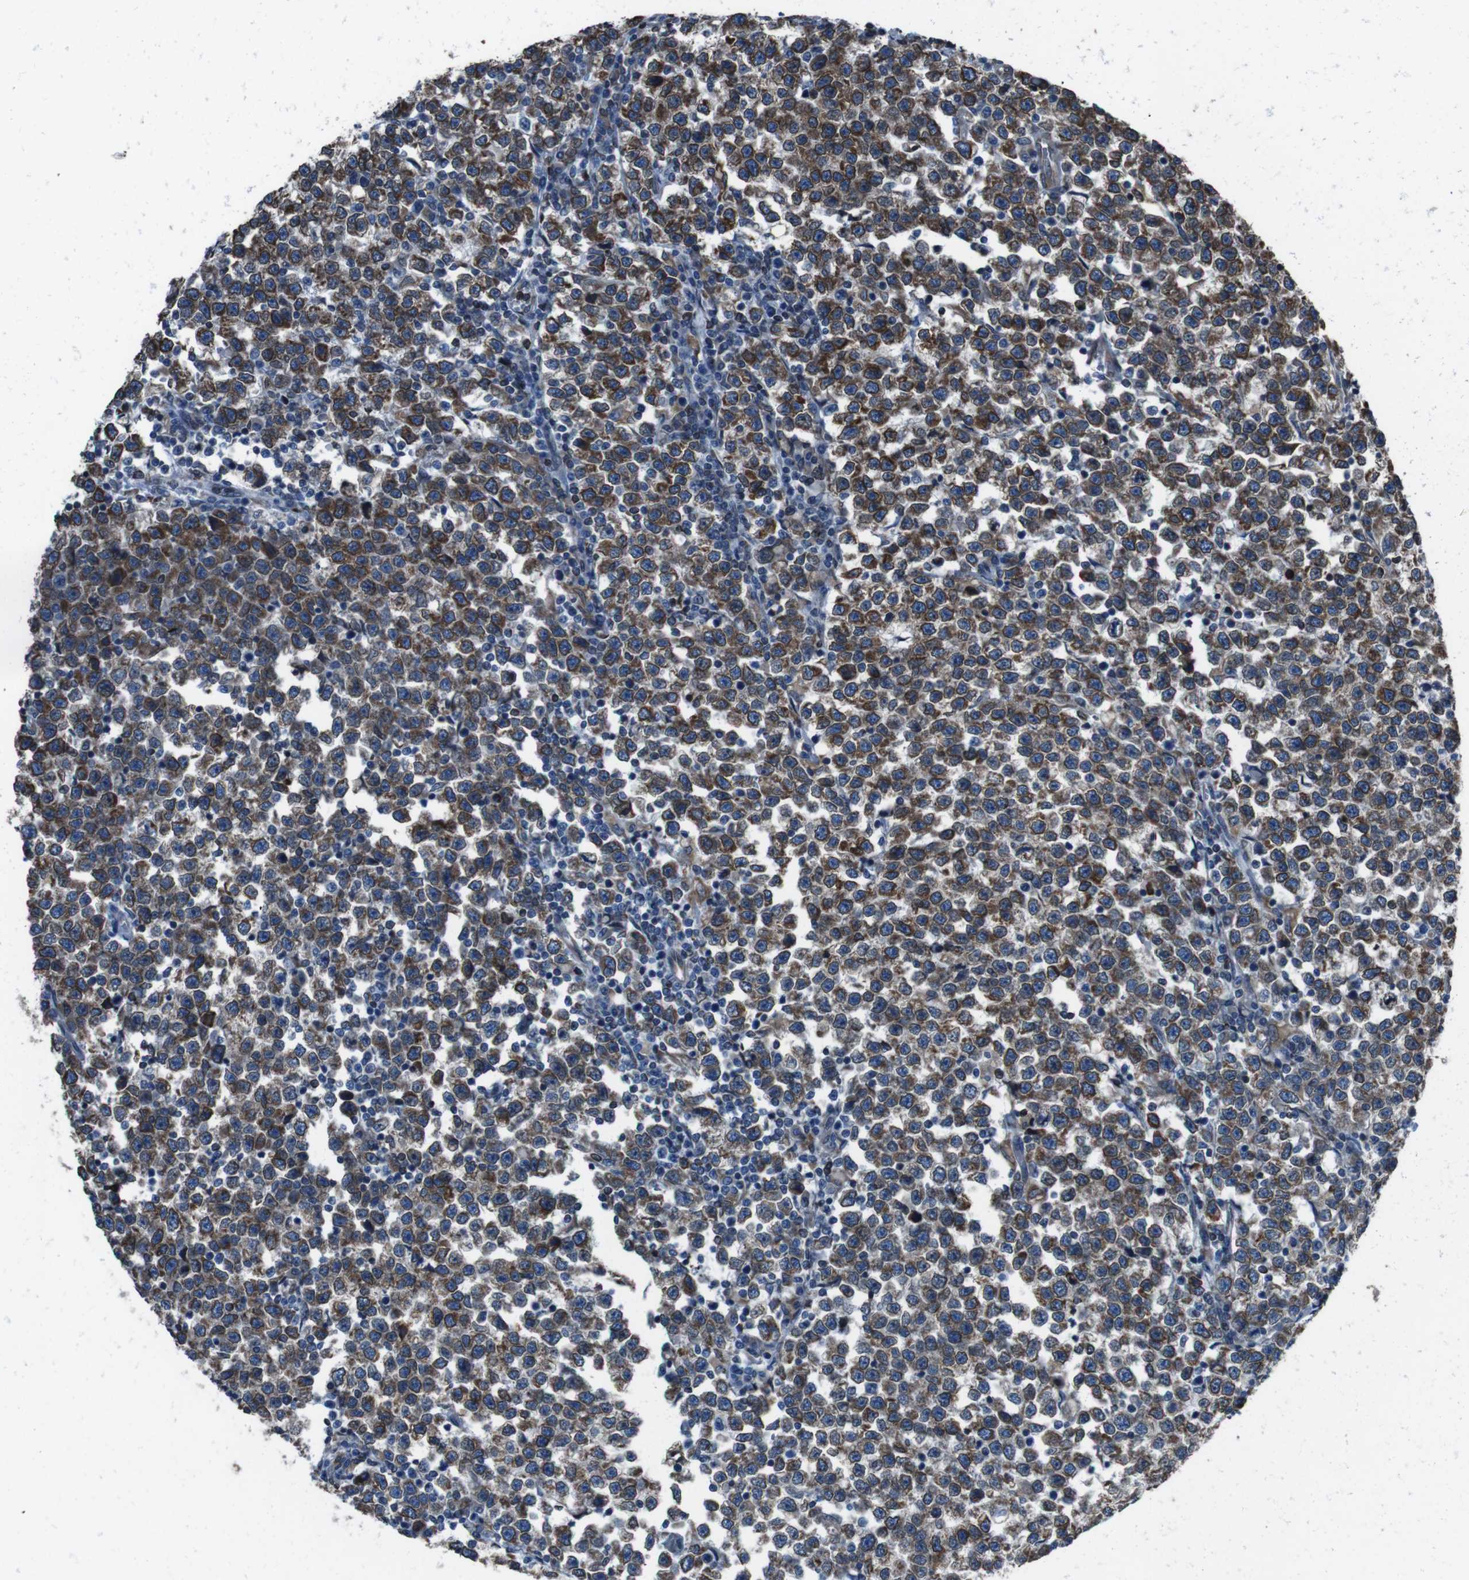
{"staining": {"intensity": "strong", "quantity": ">75%", "location": "cytoplasmic/membranous"}, "tissue": "testis cancer", "cell_type": "Tumor cells", "image_type": "cancer", "snomed": [{"axis": "morphology", "description": "Normal tissue, NOS"}, {"axis": "morphology", "description": "Seminoma, NOS"}, {"axis": "topography", "description": "Testis"}], "caption": "Protein staining by IHC exhibits strong cytoplasmic/membranous positivity in approximately >75% of tumor cells in seminoma (testis).", "gene": "APMAP", "patient": {"sex": "male", "age": 43}}